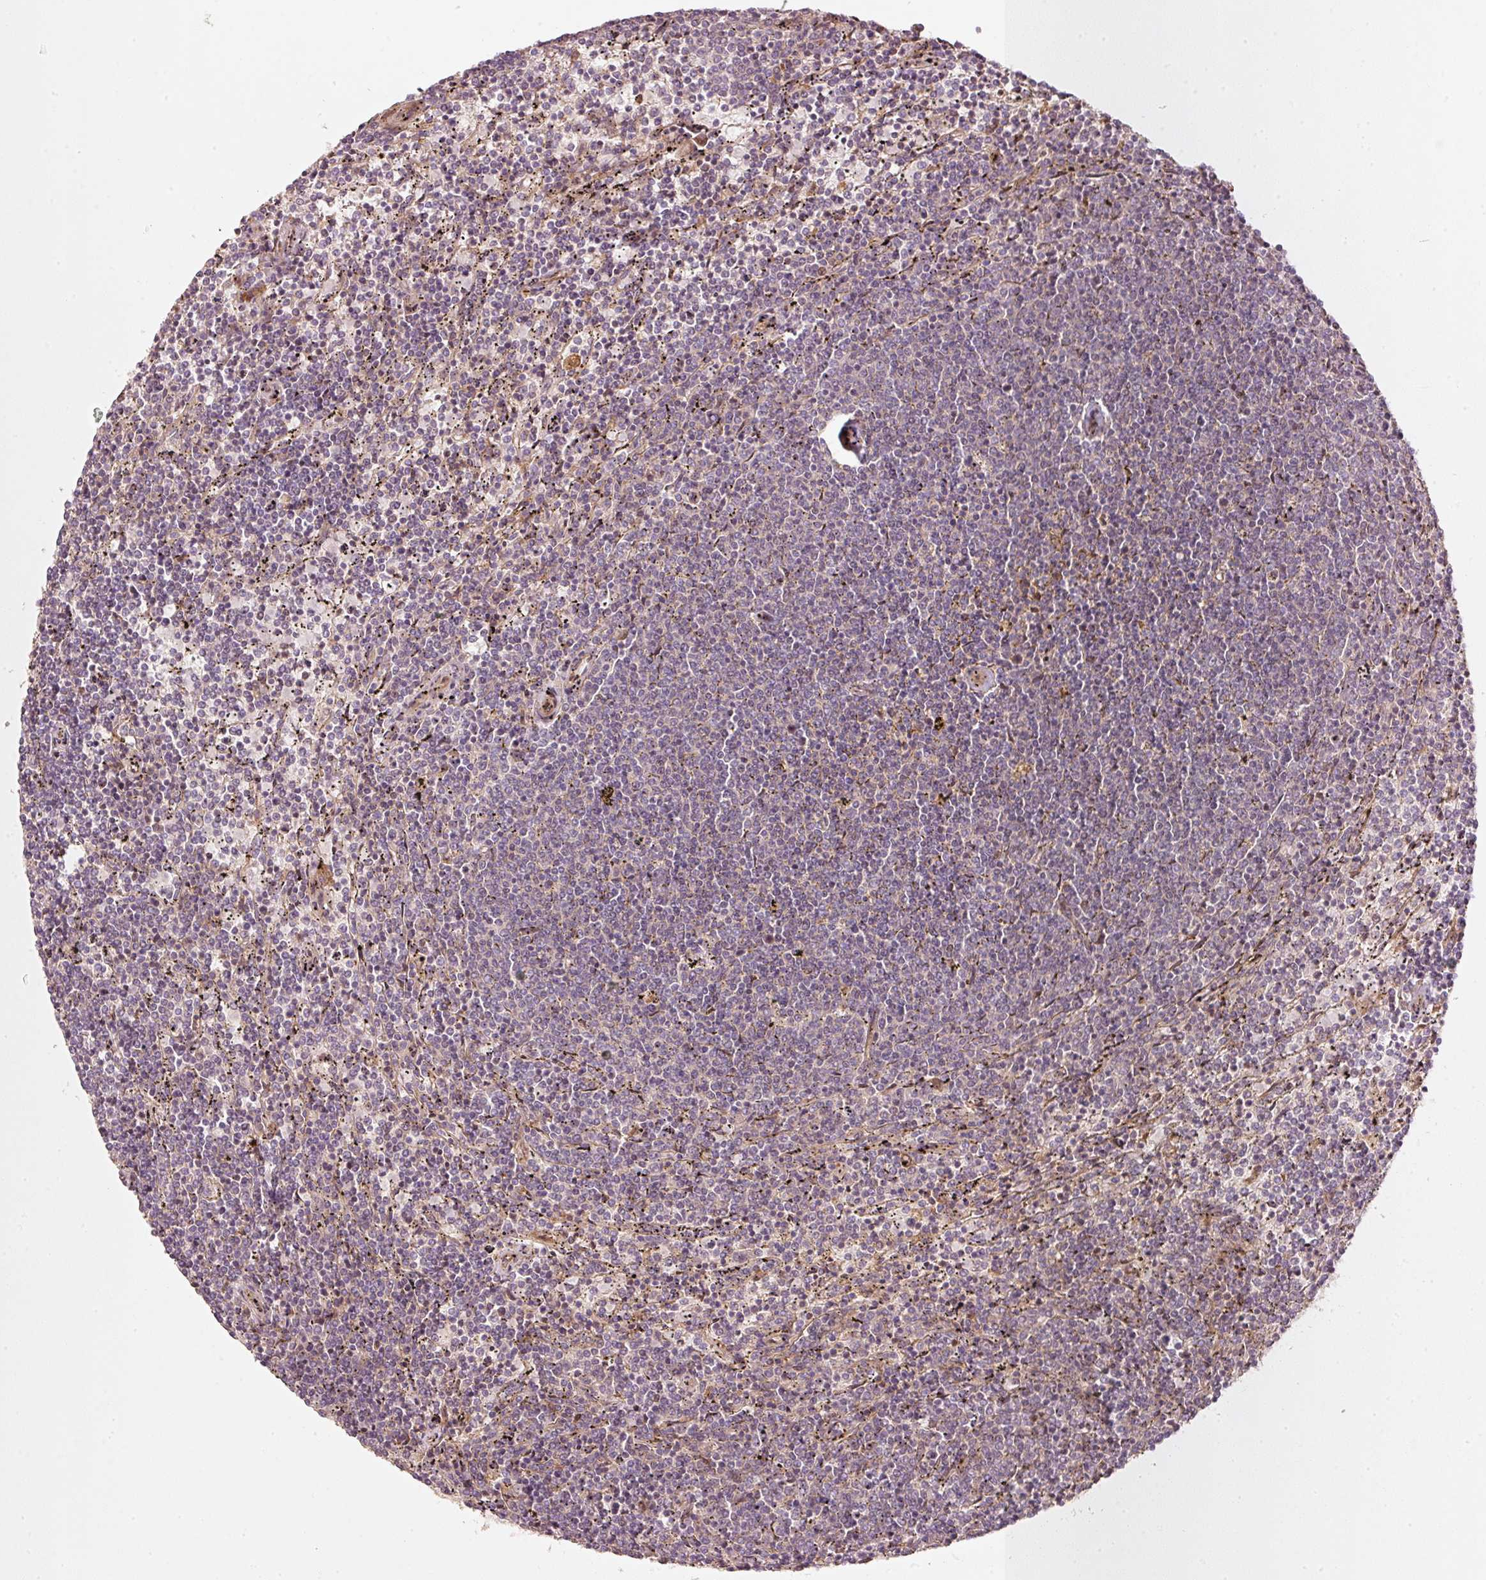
{"staining": {"intensity": "negative", "quantity": "none", "location": "none"}, "tissue": "lymphoma", "cell_type": "Tumor cells", "image_type": "cancer", "snomed": [{"axis": "morphology", "description": "Malignant lymphoma, non-Hodgkin's type, Low grade"}, {"axis": "topography", "description": "Spleen"}], "caption": "The immunohistochemistry (IHC) histopathology image has no significant staining in tumor cells of lymphoma tissue. (Brightfield microscopy of DAB immunohistochemistry (IHC) at high magnification).", "gene": "KCNQ1", "patient": {"sex": "female", "age": 50}}